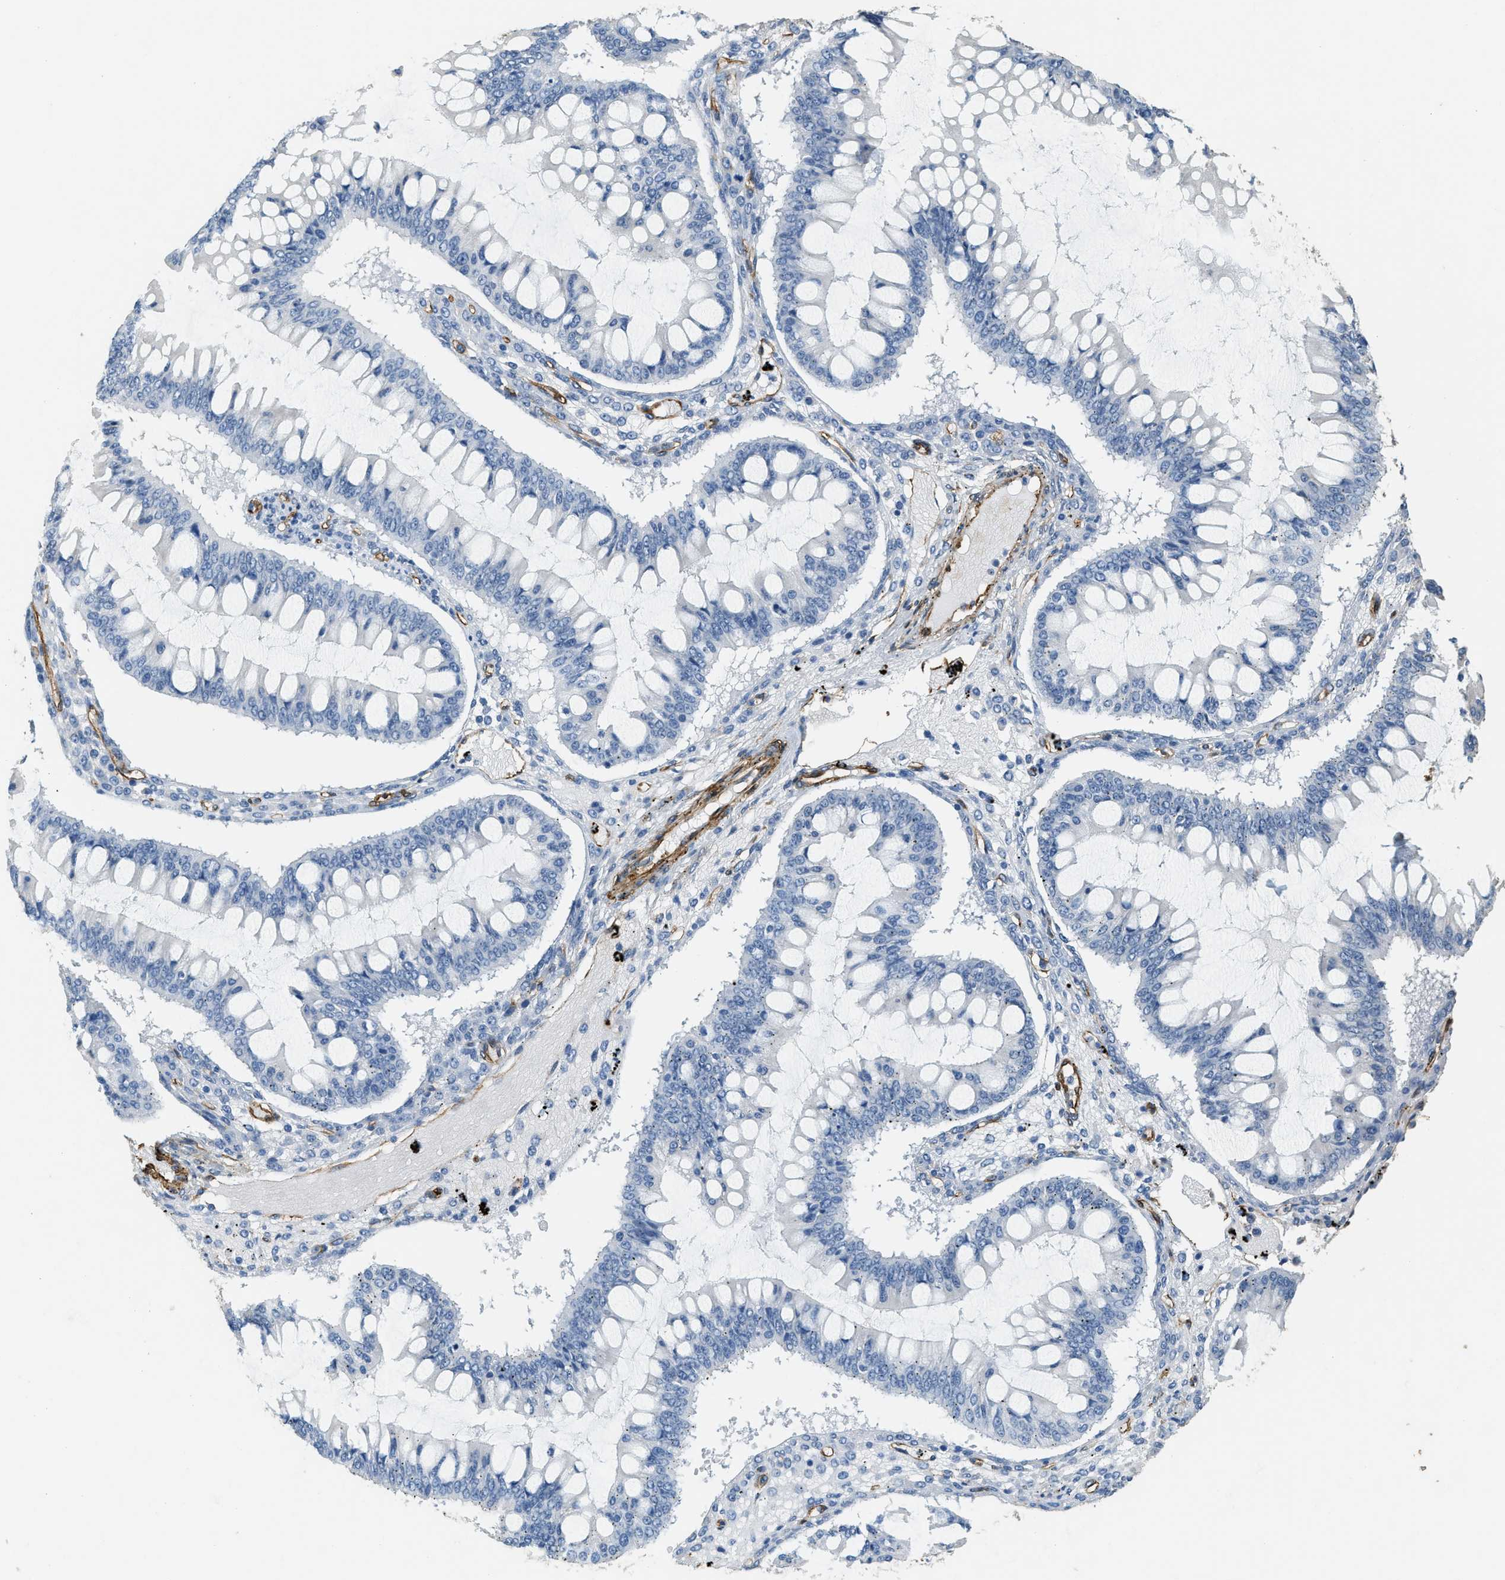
{"staining": {"intensity": "negative", "quantity": "none", "location": "none"}, "tissue": "ovarian cancer", "cell_type": "Tumor cells", "image_type": "cancer", "snomed": [{"axis": "morphology", "description": "Cystadenocarcinoma, mucinous, NOS"}, {"axis": "topography", "description": "Ovary"}], "caption": "Ovarian mucinous cystadenocarcinoma was stained to show a protein in brown. There is no significant staining in tumor cells.", "gene": "TMEM43", "patient": {"sex": "female", "age": 73}}